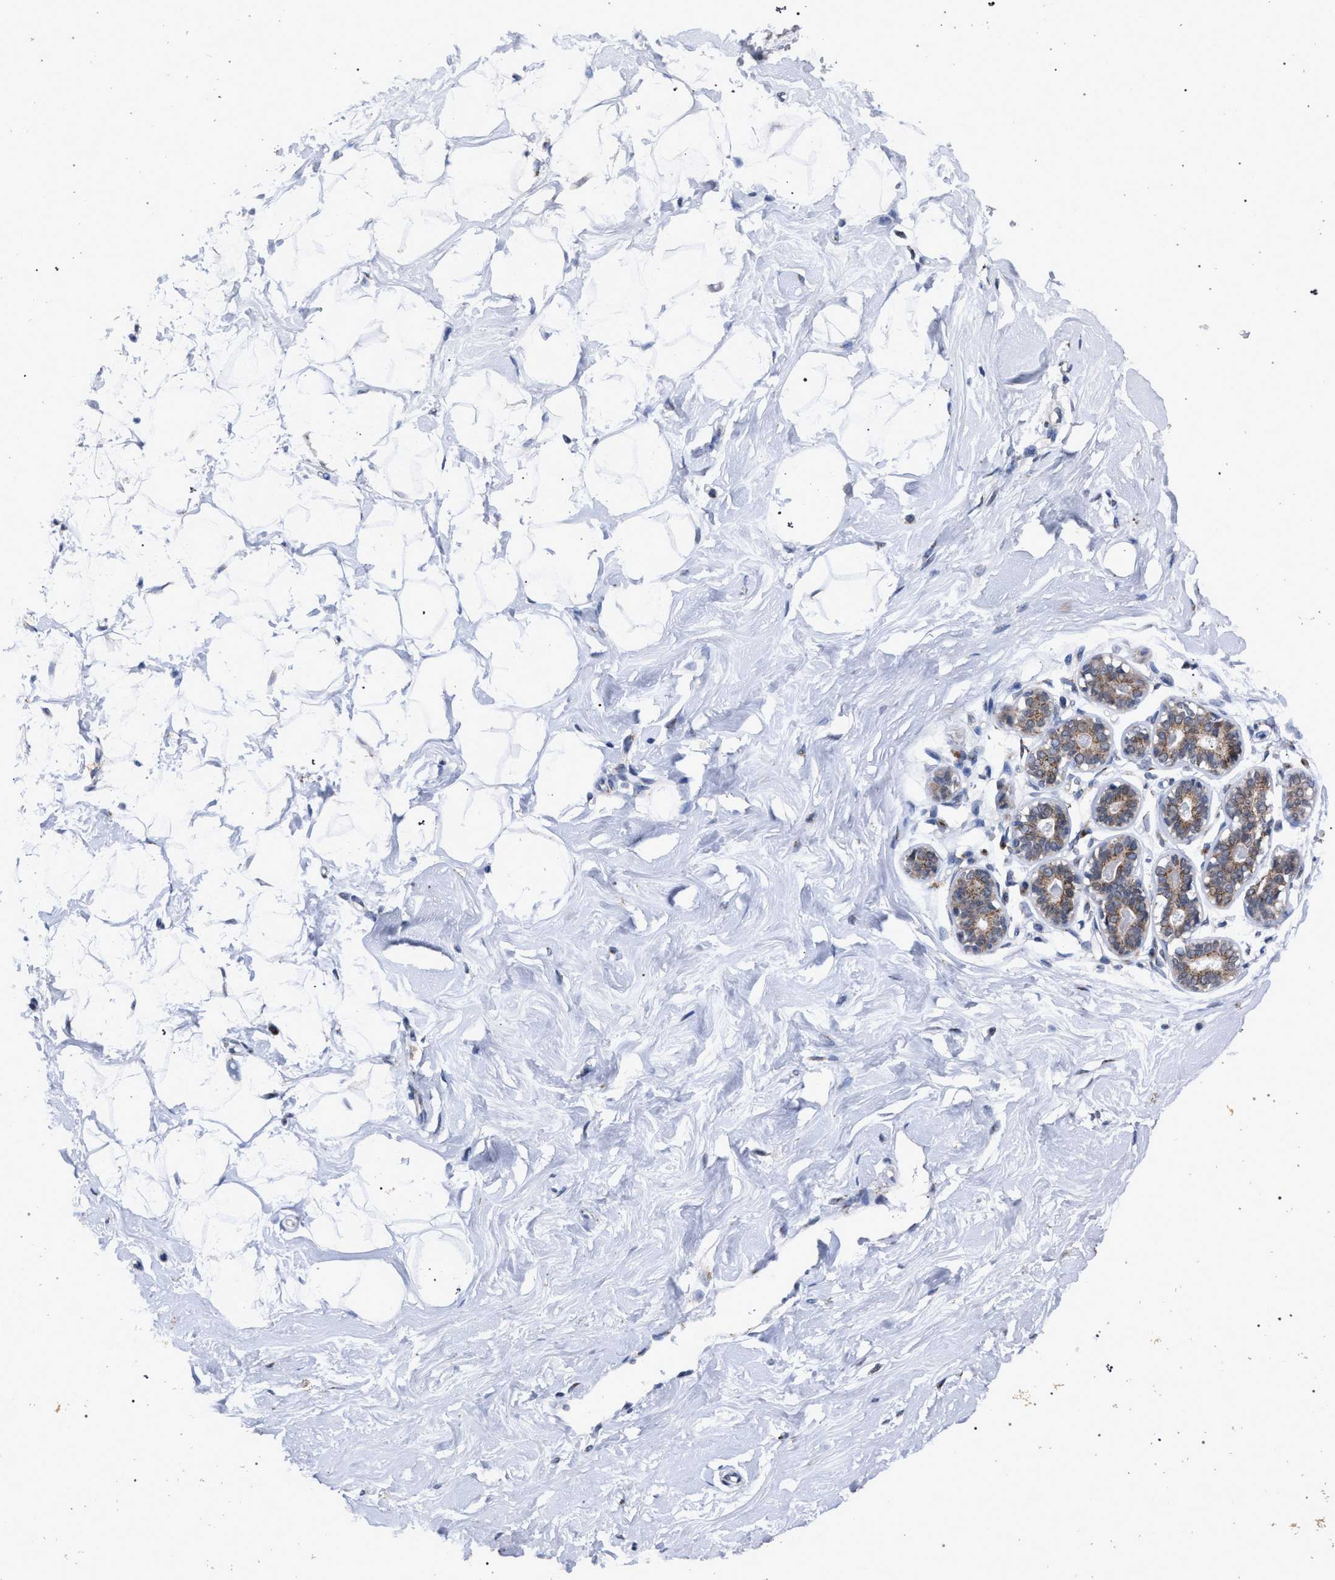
{"staining": {"intensity": "negative", "quantity": "none", "location": "none"}, "tissue": "breast", "cell_type": "Adipocytes", "image_type": "normal", "snomed": [{"axis": "morphology", "description": "Normal tissue, NOS"}, {"axis": "topography", "description": "Breast"}], "caption": "Unremarkable breast was stained to show a protein in brown. There is no significant staining in adipocytes.", "gene": "GOLGA2", "patient": {"sex": "female", "age": 23}}